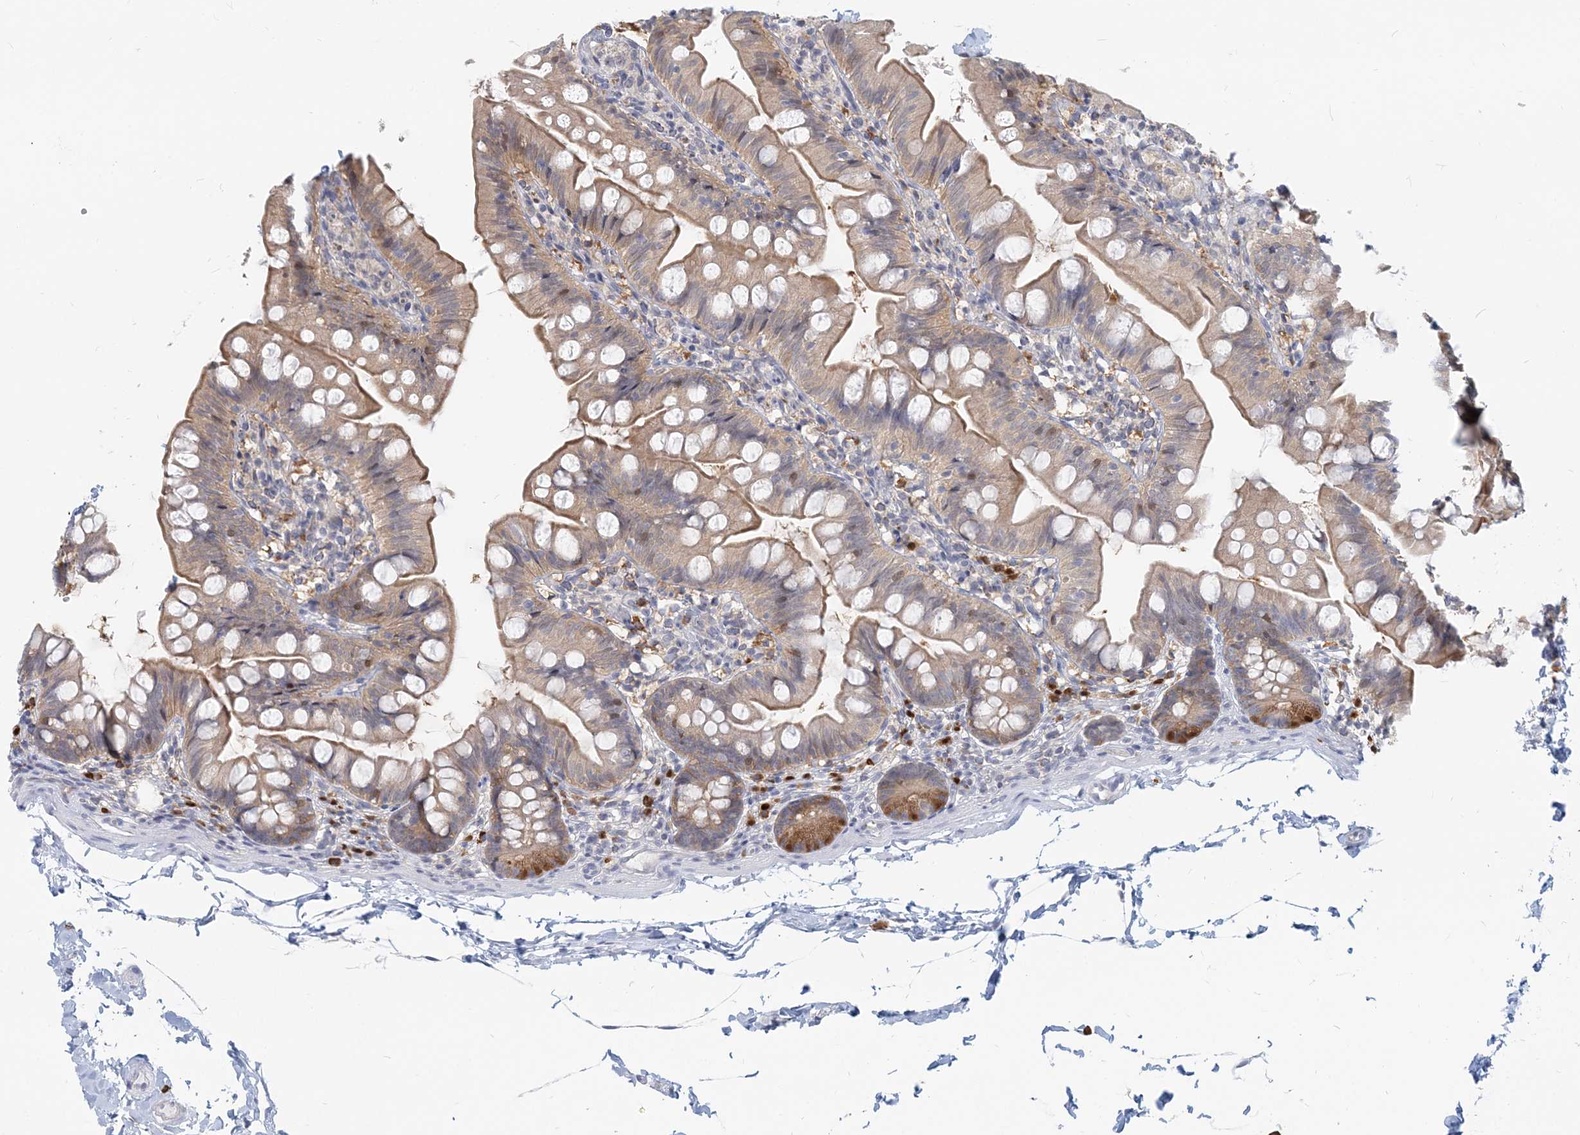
{"staining": {"intensity": "moderate", "quantity": "25%-75%", "location": "cytoplasmic/membranous"}, "tissue": "small intestine", "cell_type": "Glandular cells", "image_type": "normal", "snomed": [{"axis": "morphology", "description": "Normal tissue, NOS"}, {"axis": "topography", "description": "Small intestine"}], "caption": "Immunohistochemical staining of unremarkable human small intestine reveals 25%-75% levels of moderate cytoplasmic/membranous protein positivity in about 25%-75% of glandular cells. (IHC, brightfield microscopy, high magnification).", "gene": "GMPPA", "patient": {"sex": "male", "age": 7}}